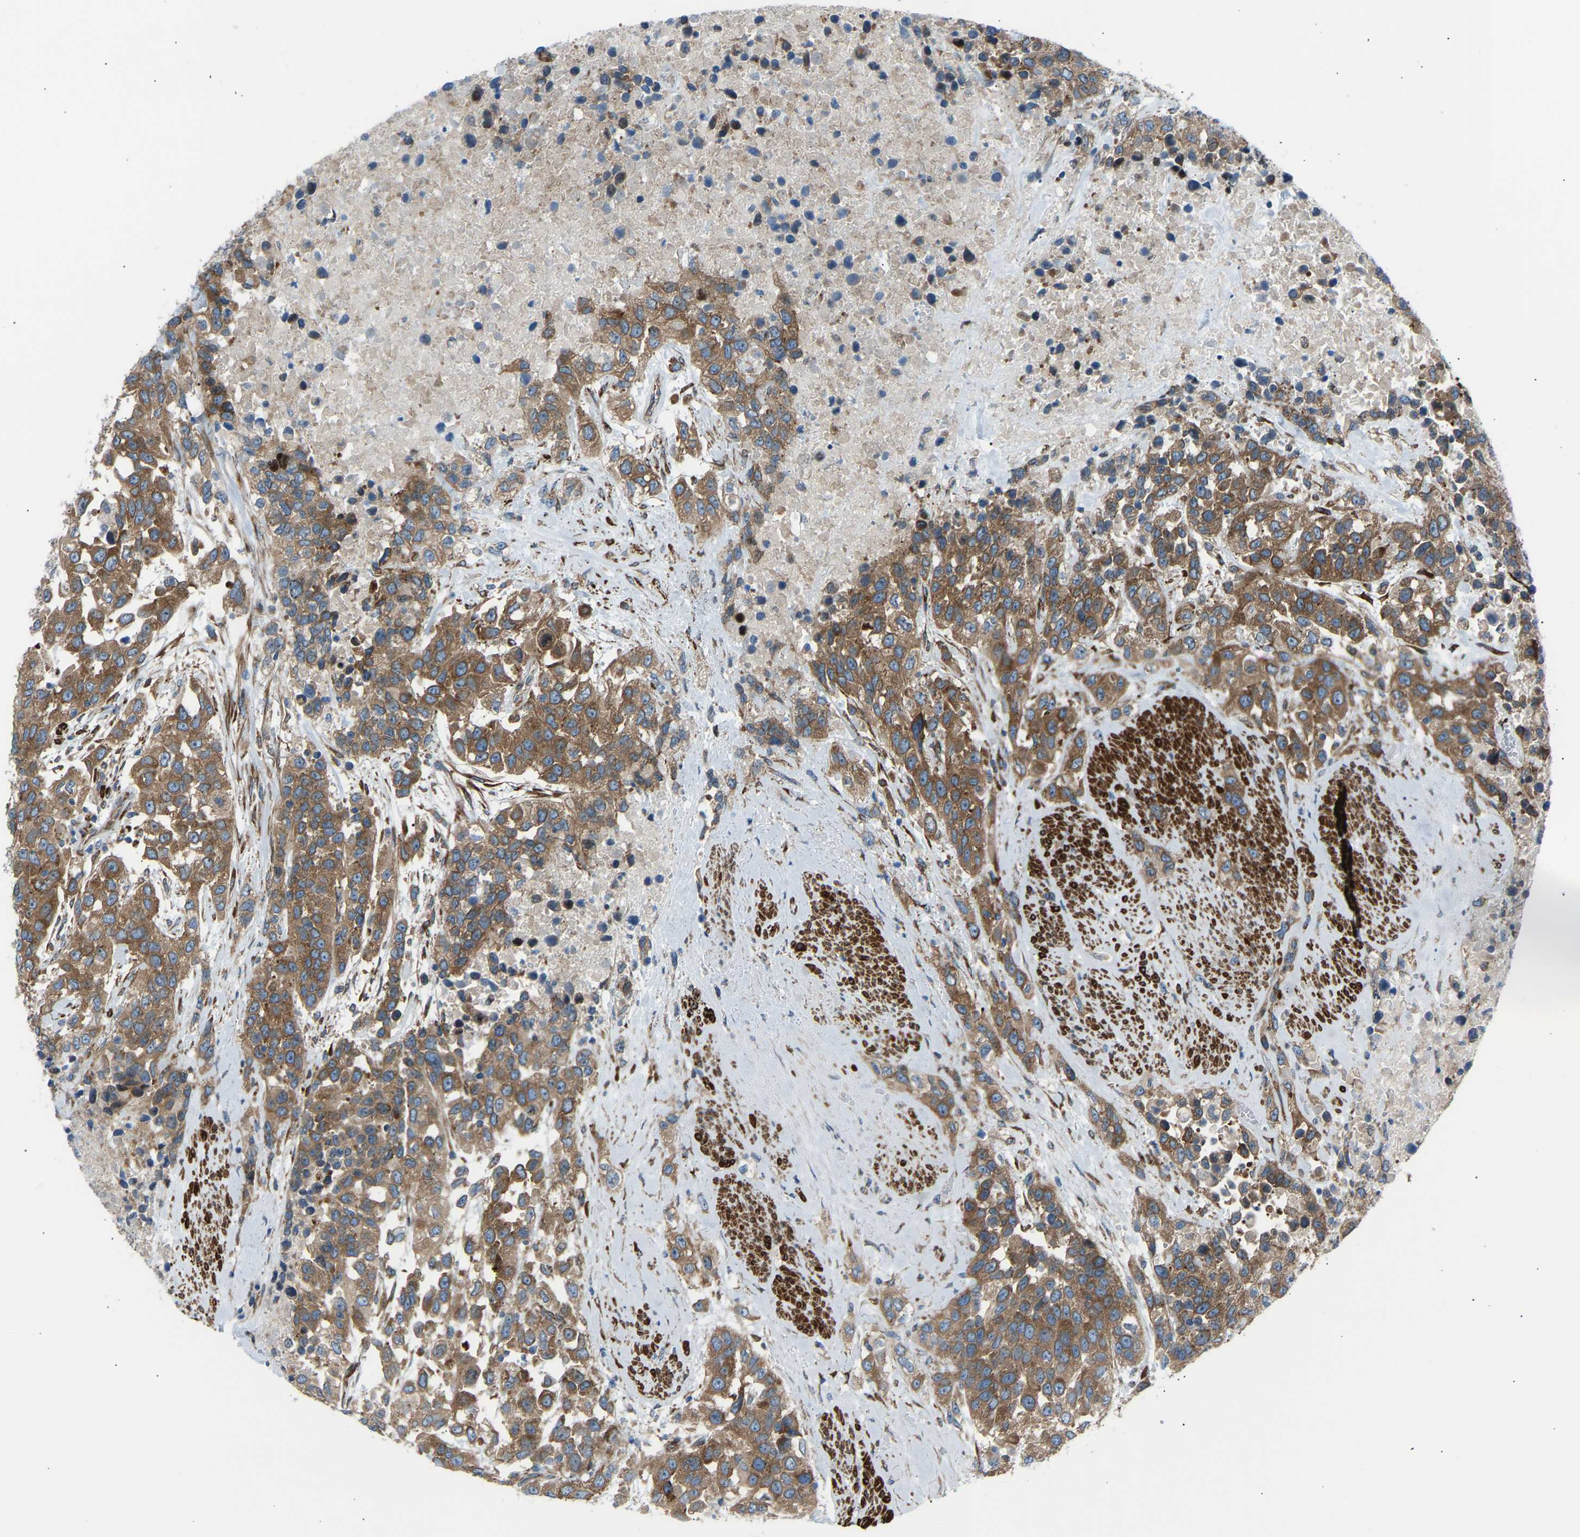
{"staining": {"intensity": "strong", "quantity": ">75%", "location": "cytoplasmic/membranous"}, "tissue": "urothelial cancer", "cell_type": "Tumor cells", "image_type": "cancer", "snomed": [{"axis": "morphology", "description": "Urothelial carcinoma, High grade"}, {"axis": "topography", "description": "Urinary bladder"}], "caption": "There is high levels of strong cytoplasmic/membranous staining in tumor cells of urothelial cancer, as demonstrated by immunohistochemical staining (brown color).", "gene": "VPS41", "patient": {"sex": "female", "age": 80}}